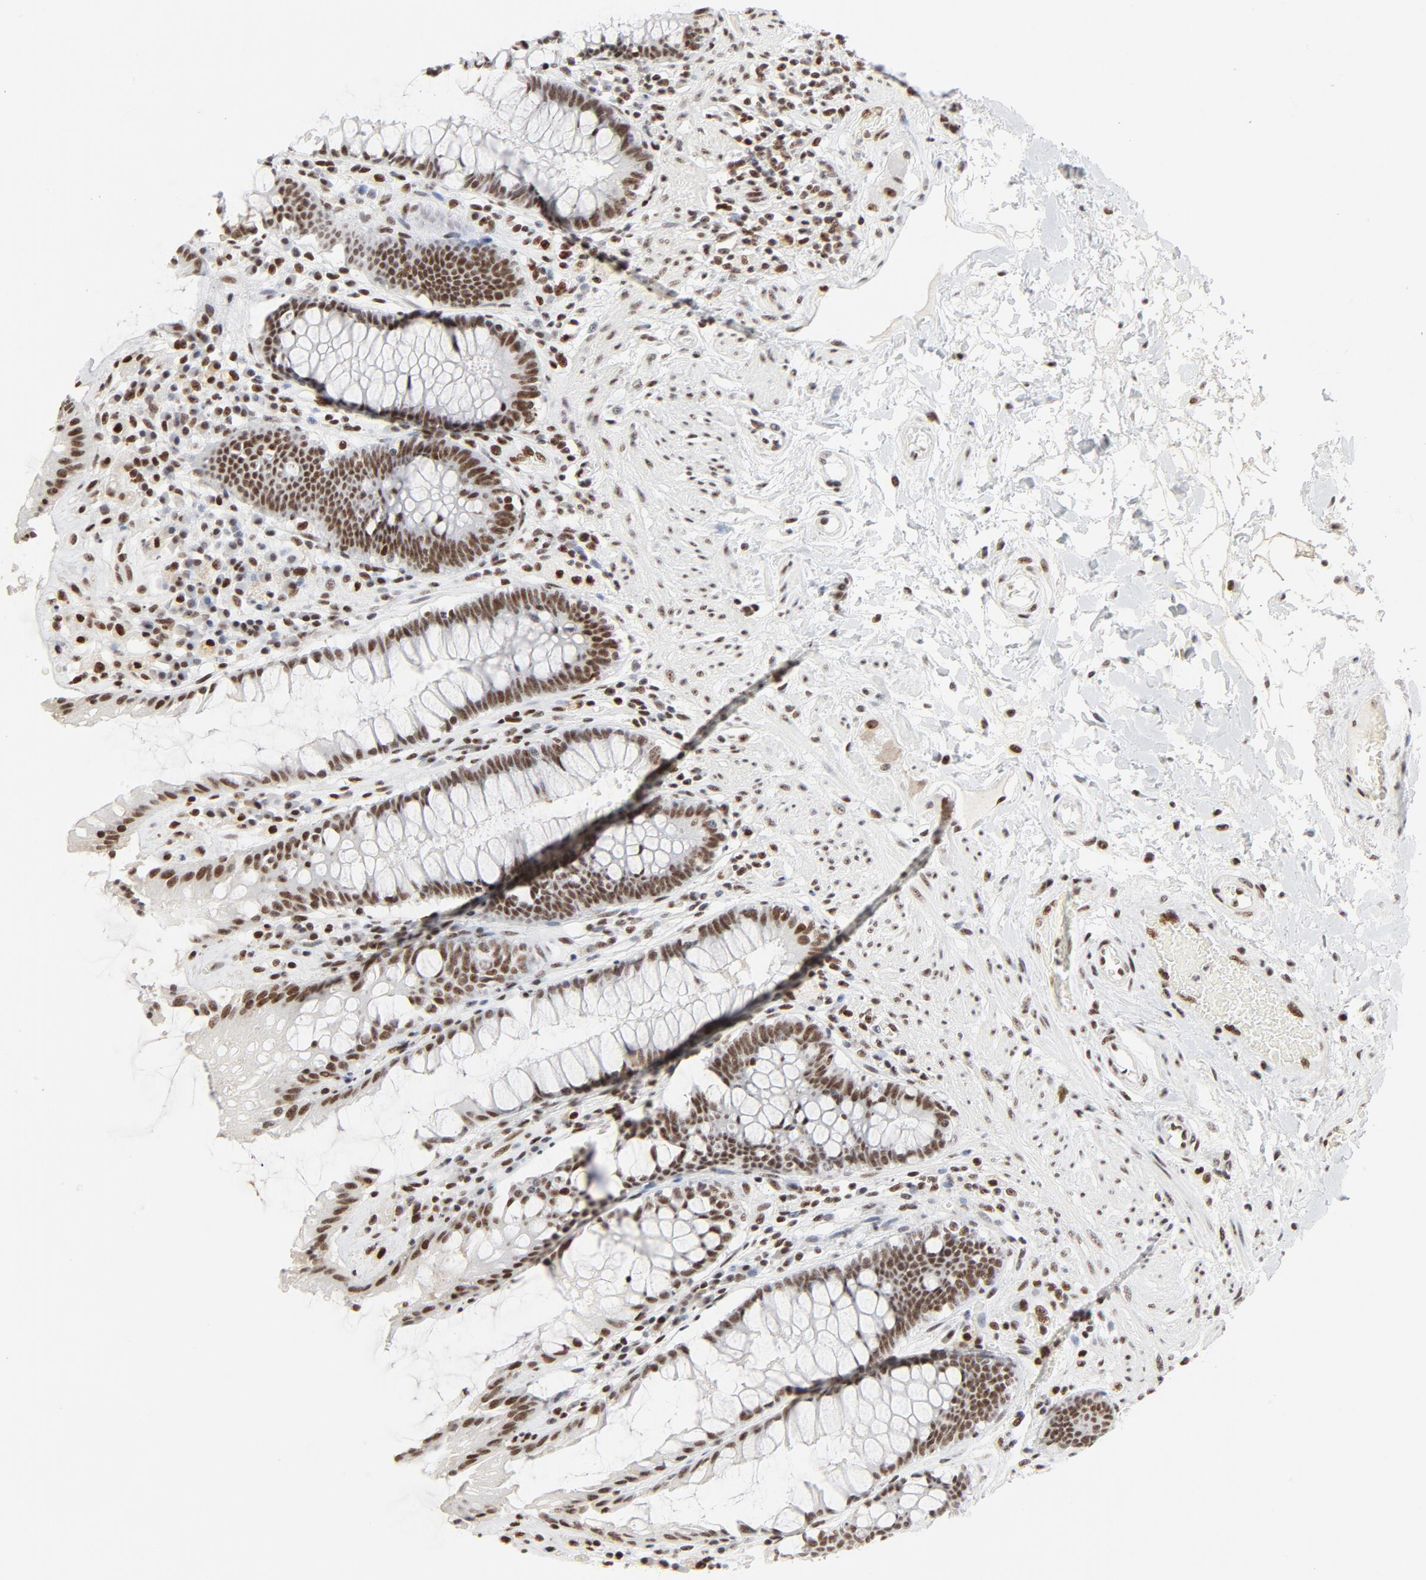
{"staining": {"intensity": "moderate", "quantity": ">75%", "location": "nuclear"}, "tissue": "rectum", "cell_type": "Glandular cells", "image_type": "normal", "snomed": [{"axis": "morphology", "description": "Normal tissue, NOS"}, {"axis": "topography", "description": "Rectum"}], "caption": "IHC staining of benign rectum, which displays medium levels of moderate nuclear staining in about >75% of glandular cells indicating moderate nuclear protein expression. The staining was performed using DAB (3,3'-diaminobenzidine) (brown) for protein detection and nuclei were counterstained in hematoxylin (blue).", "gene": "GTF2H1", "patient": {"sex": "female", "age": 46}}